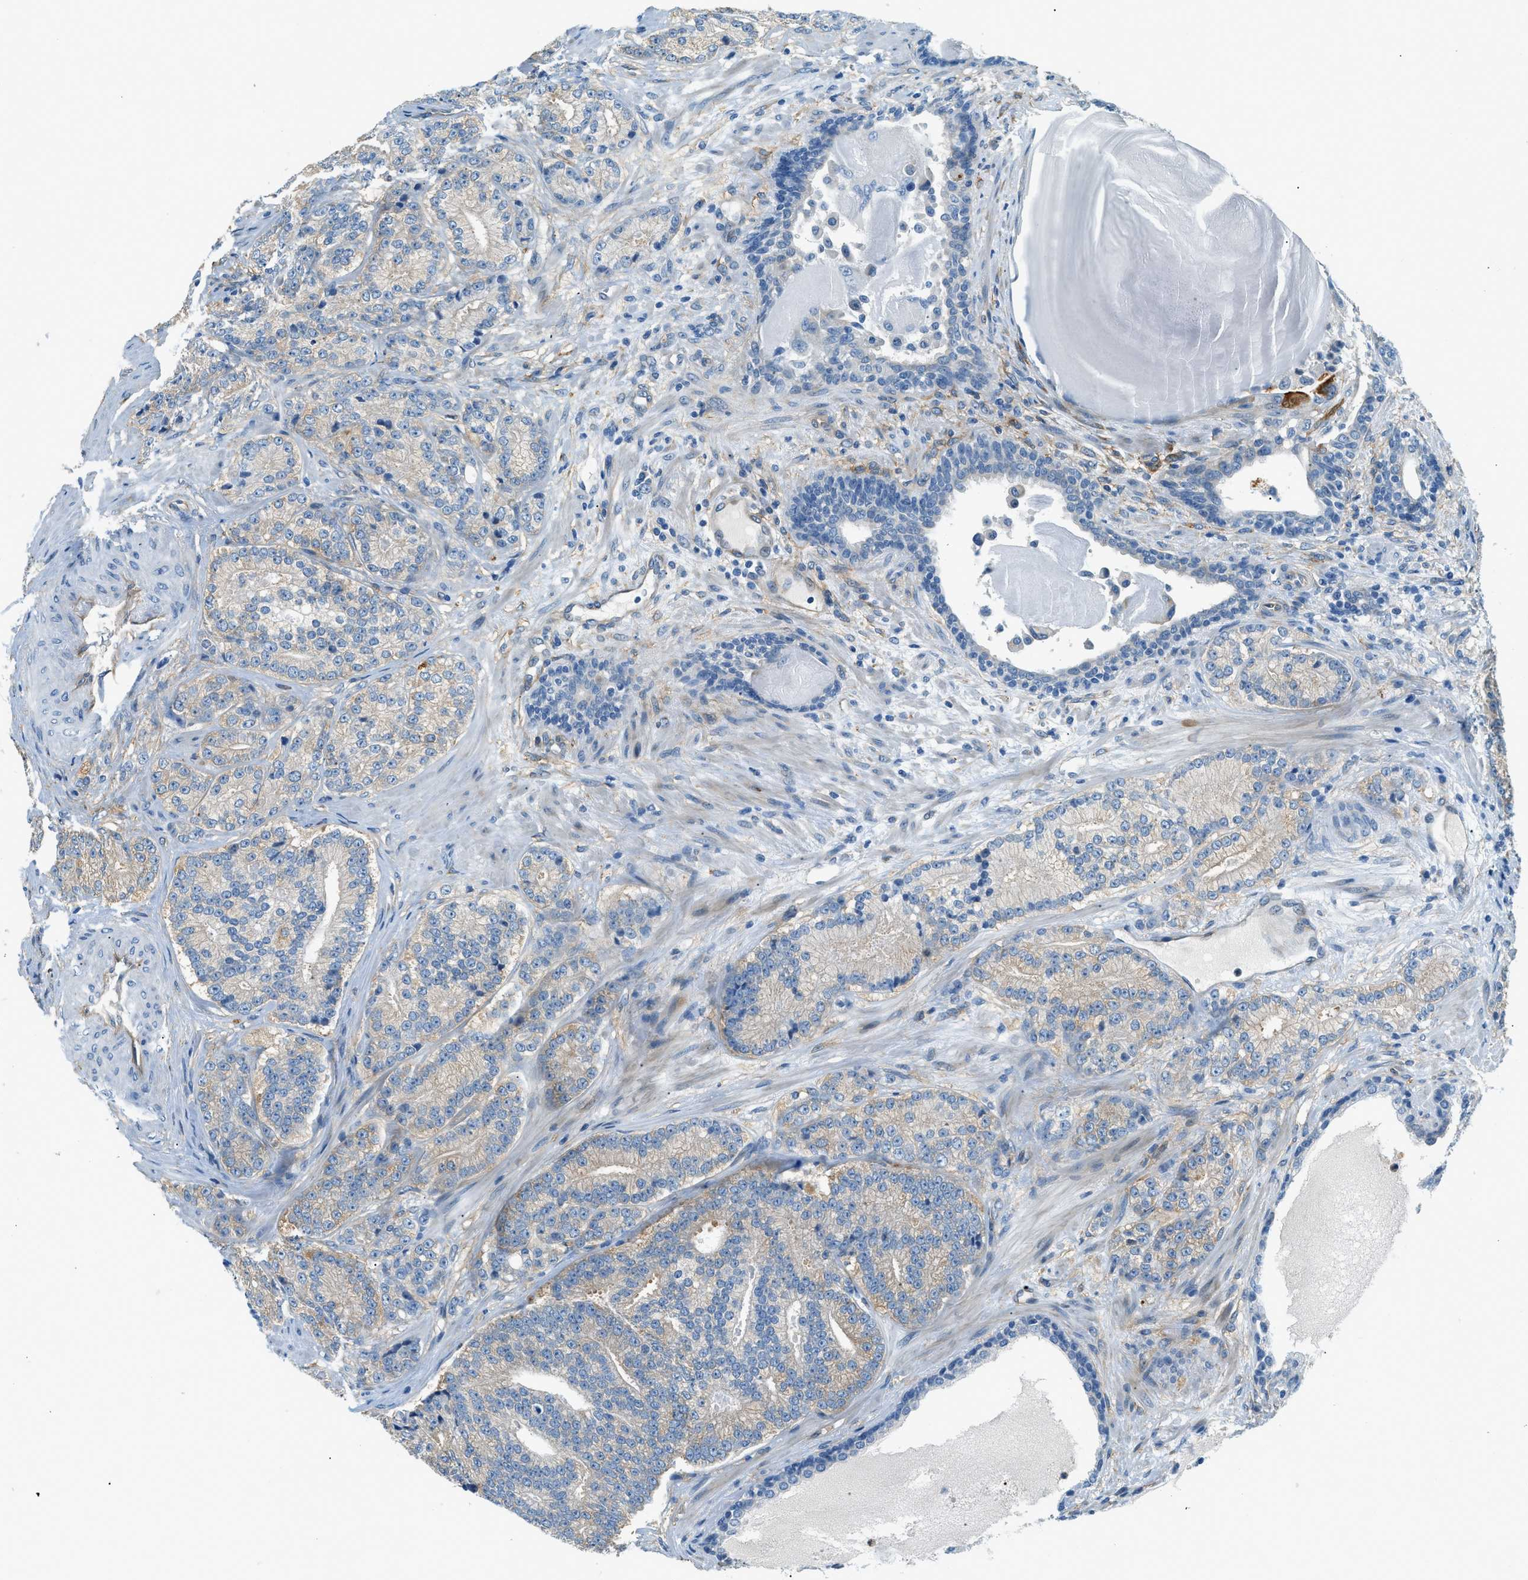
{"staining": {"intensity": "weak", "quantity": "25%-75%", "location": "cytoplasmic/membranous"}, "tissue": "prostate cancer", "cell_type": "Tumor cells", "image_type": "cancer", "snomed": [{"axis": "morphology", "description": "Adenocarcinoma, High grade"}, {"axis": "topography", "description": "Prostate"}], "caption": "A photomicrograph showing weak cytoplasmic/membranous positivity in about 25%-75% of tumor cells in high-grade adenocarcinoma (prostate), as visualized by brown immunohistochemical staining.", "gene": "ZNF367", "patient": {"sex": "male", "age": 61}}